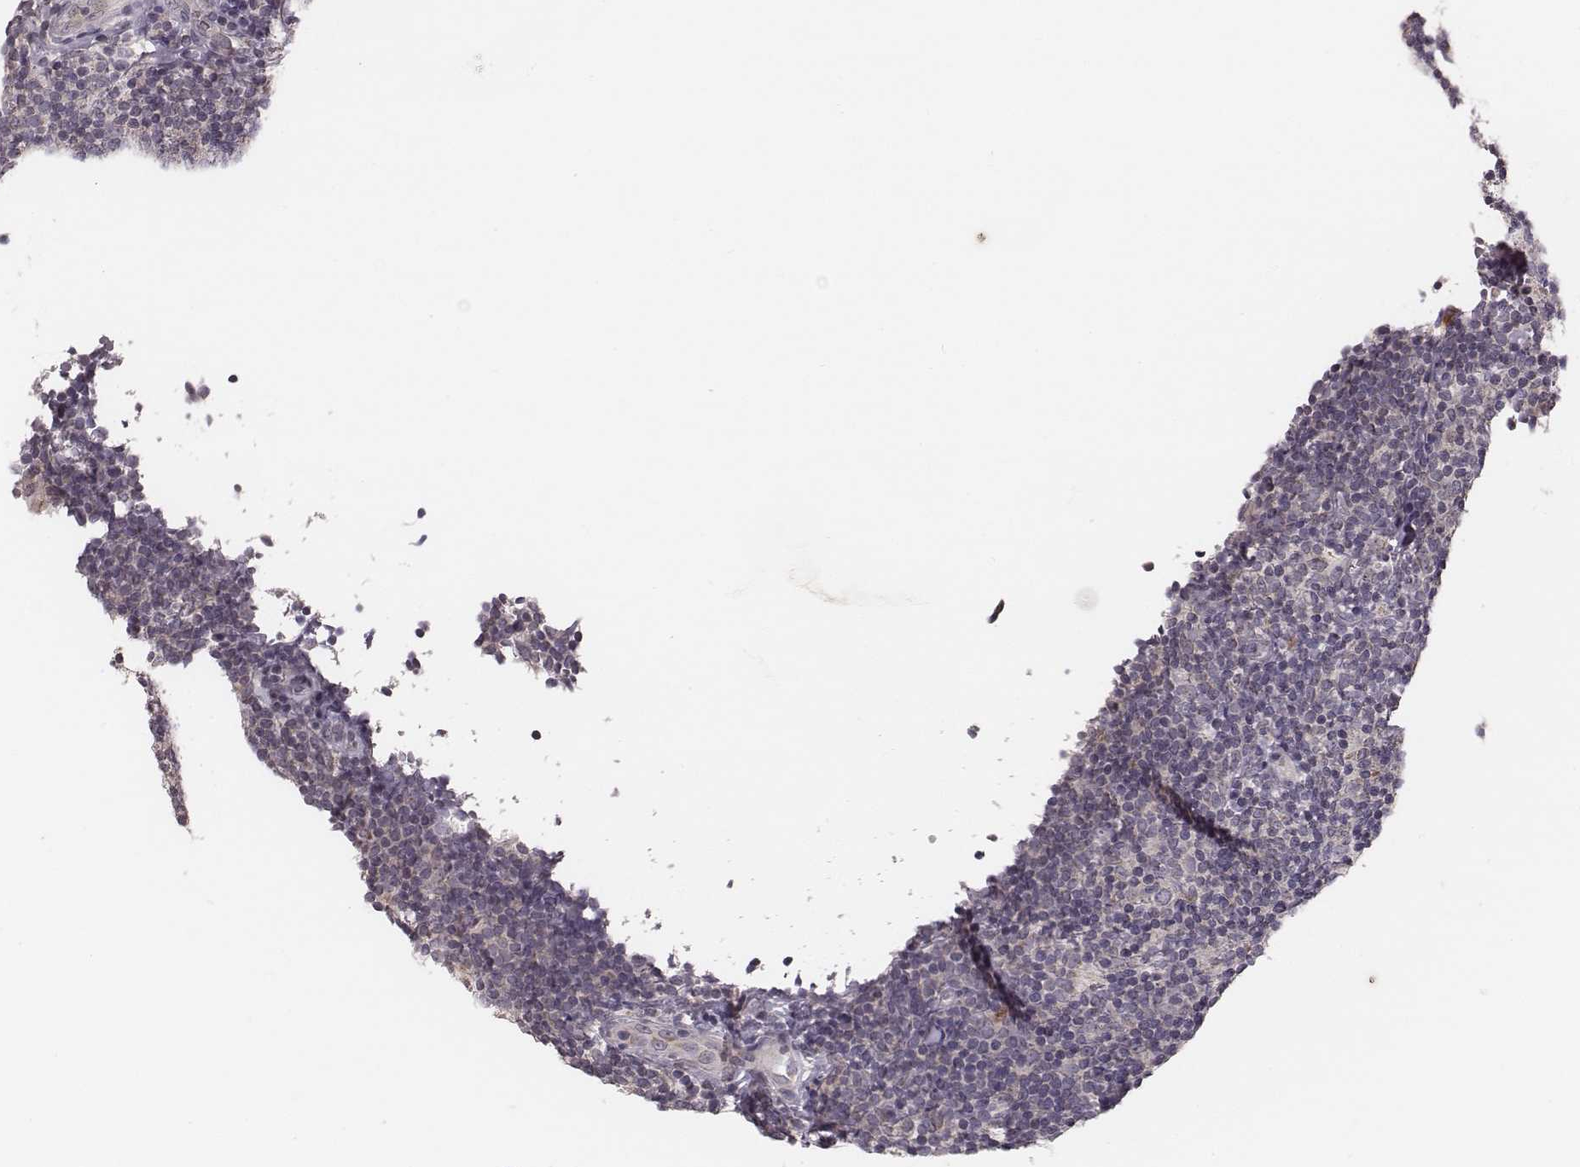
{"staining": {"intensity": "negative", "quantity": "none", "location": "none"}, "tissue": "lymphoma", "cell_type": "Tumor cells", "image_type": "cancer", "snomed": [{"axis": "morphology", "description": "Malignant lymphoma, non-Hodgkin's type, Low grade"}, {"axis": "topography", "description": "Lymph node"}], "caption": "Tumor cells are negative for brown protein staining in lymphoma.", "gene": "P2RX5", "patient": {"sex": "female", "age": 56}}